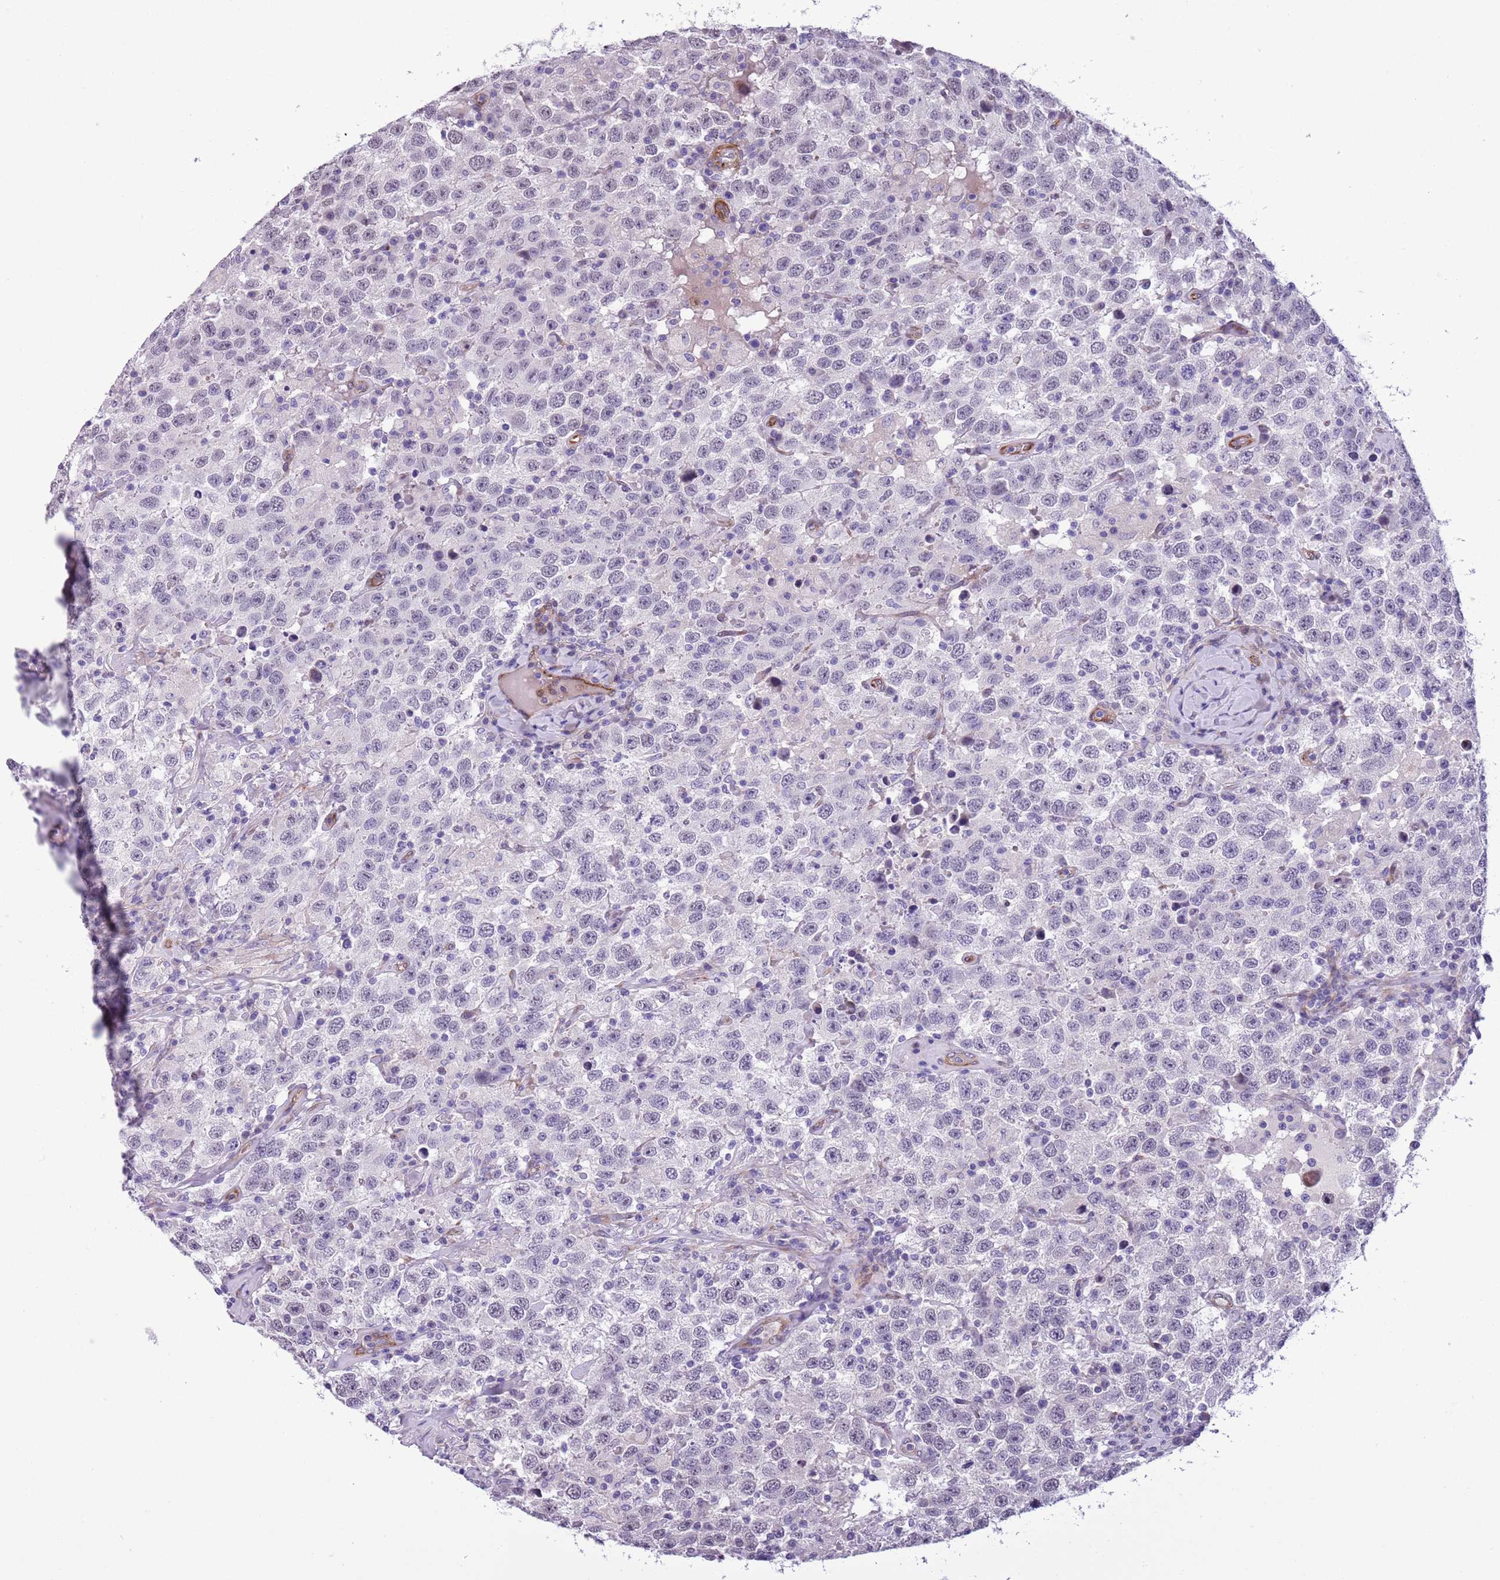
{"staining": {"intensity": "negative", "quantity": "none", "location": "none"}, "tissue": "testis cancer", "cell_type": "Tumor cells", "image_type": "cancer", "snomed": [{"axis": "morphology", "description": "Seminoma, NOS"}, {"axis": "topography", "description": "Testis"}], "caption": "High magnification brightfield microscopy of testis cancer (seminoma) stained with DAB (3,3'-diaminobenzidine) (brown) and counterstained with hematoxylin (blue): tumor cells show no significant staining.", "gene": "MRPL32", "patient": {"sex": "male", "age": 41}}